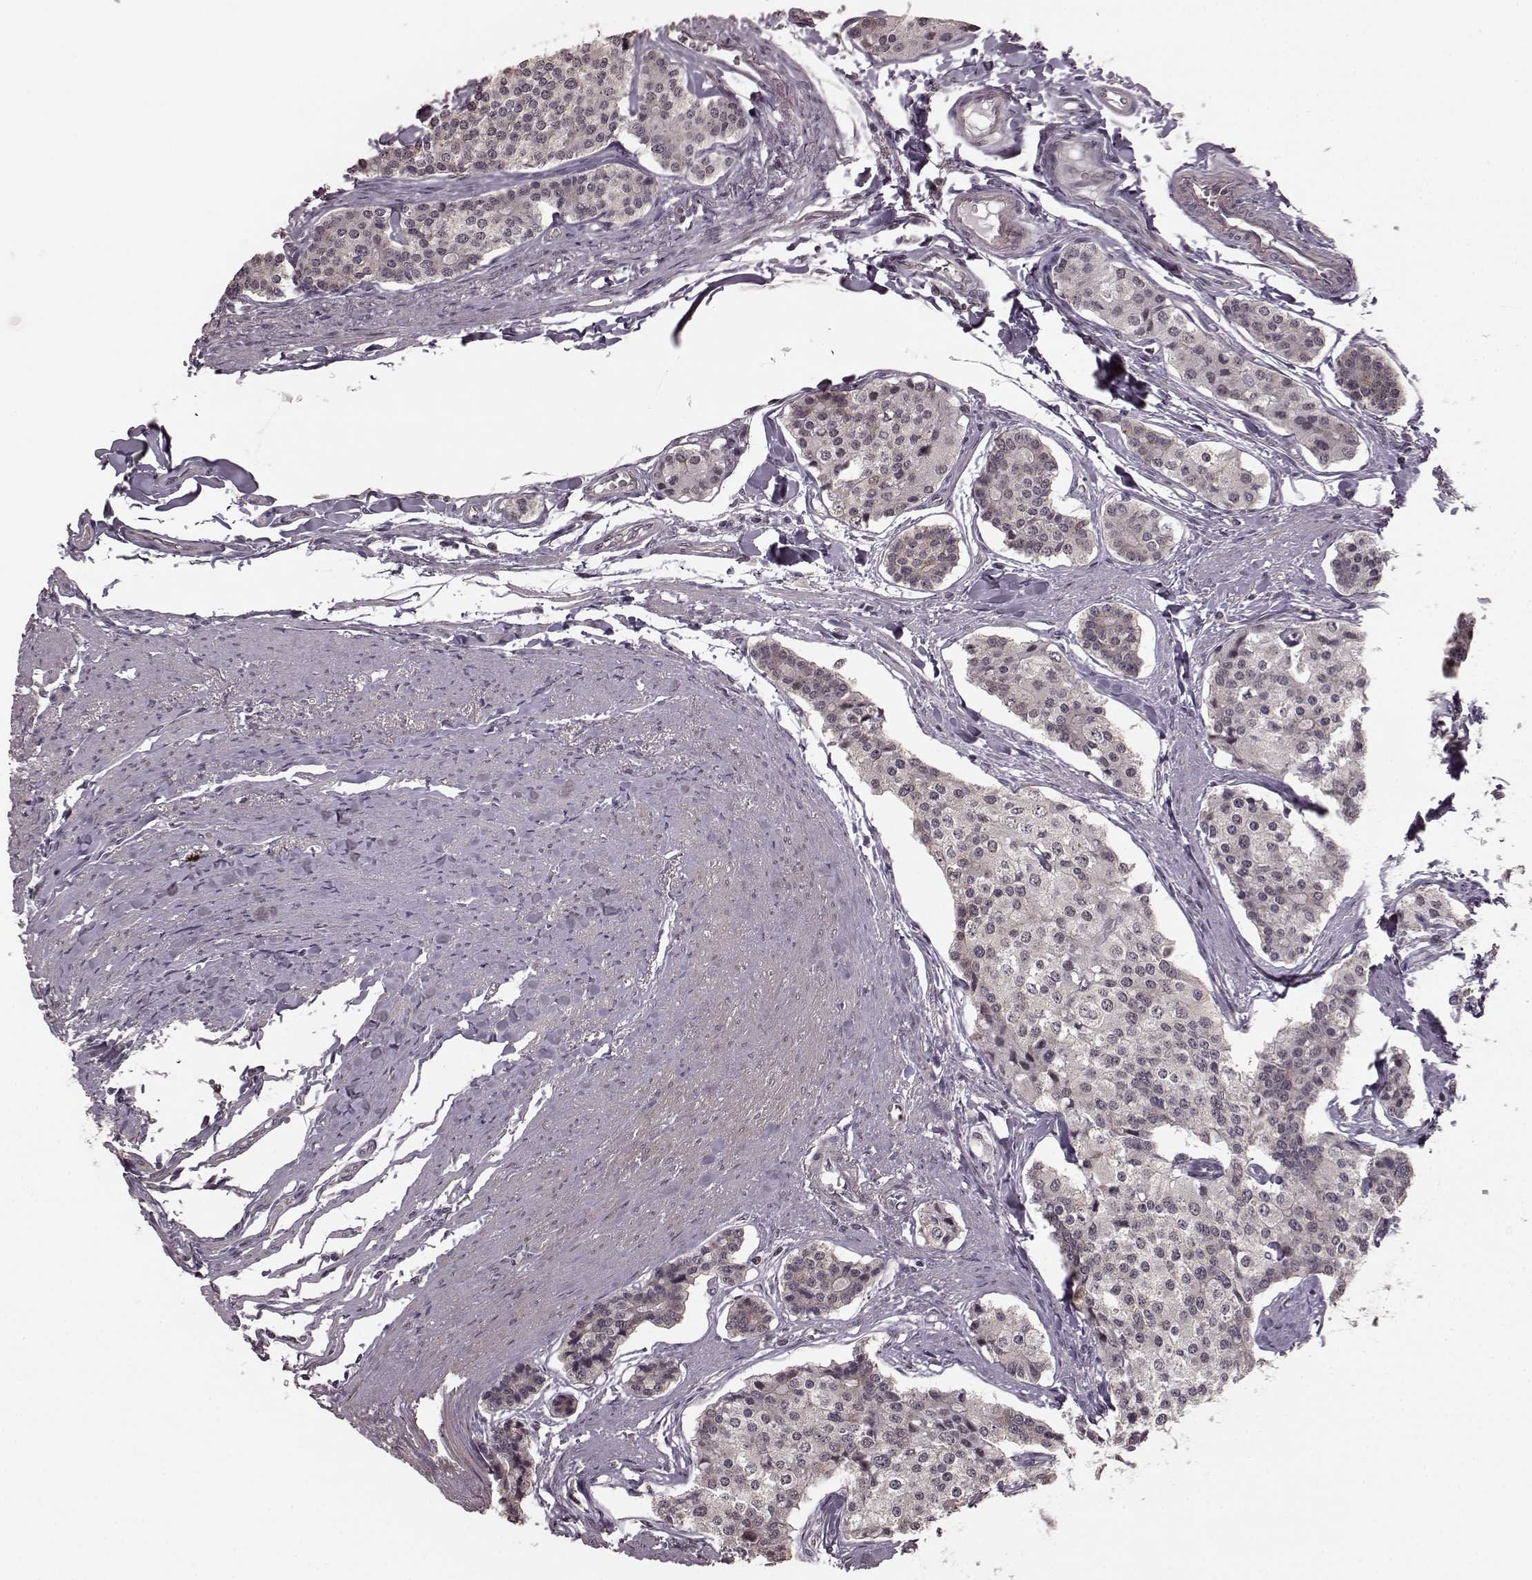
{"staining": {"intensity": "negative", "quantity": "none", "location": "none"}, "tissue": "carcinoid", "cell_type": "Tumor cells", "image_type": "cancer", "snomed": [{"axis": "morphology", "description": "Carcinoid, malignant, NOS"}, {"axis": "topography", "description": "Small intestine"}], "caption": "A high-resolution photomicrograph shows immunohistochemistry staining of malignant carcinoid, which displays no significant expression in tumor cells.", "gene": "PLCB4", "patient": {"sex": "female", "age": 65}}